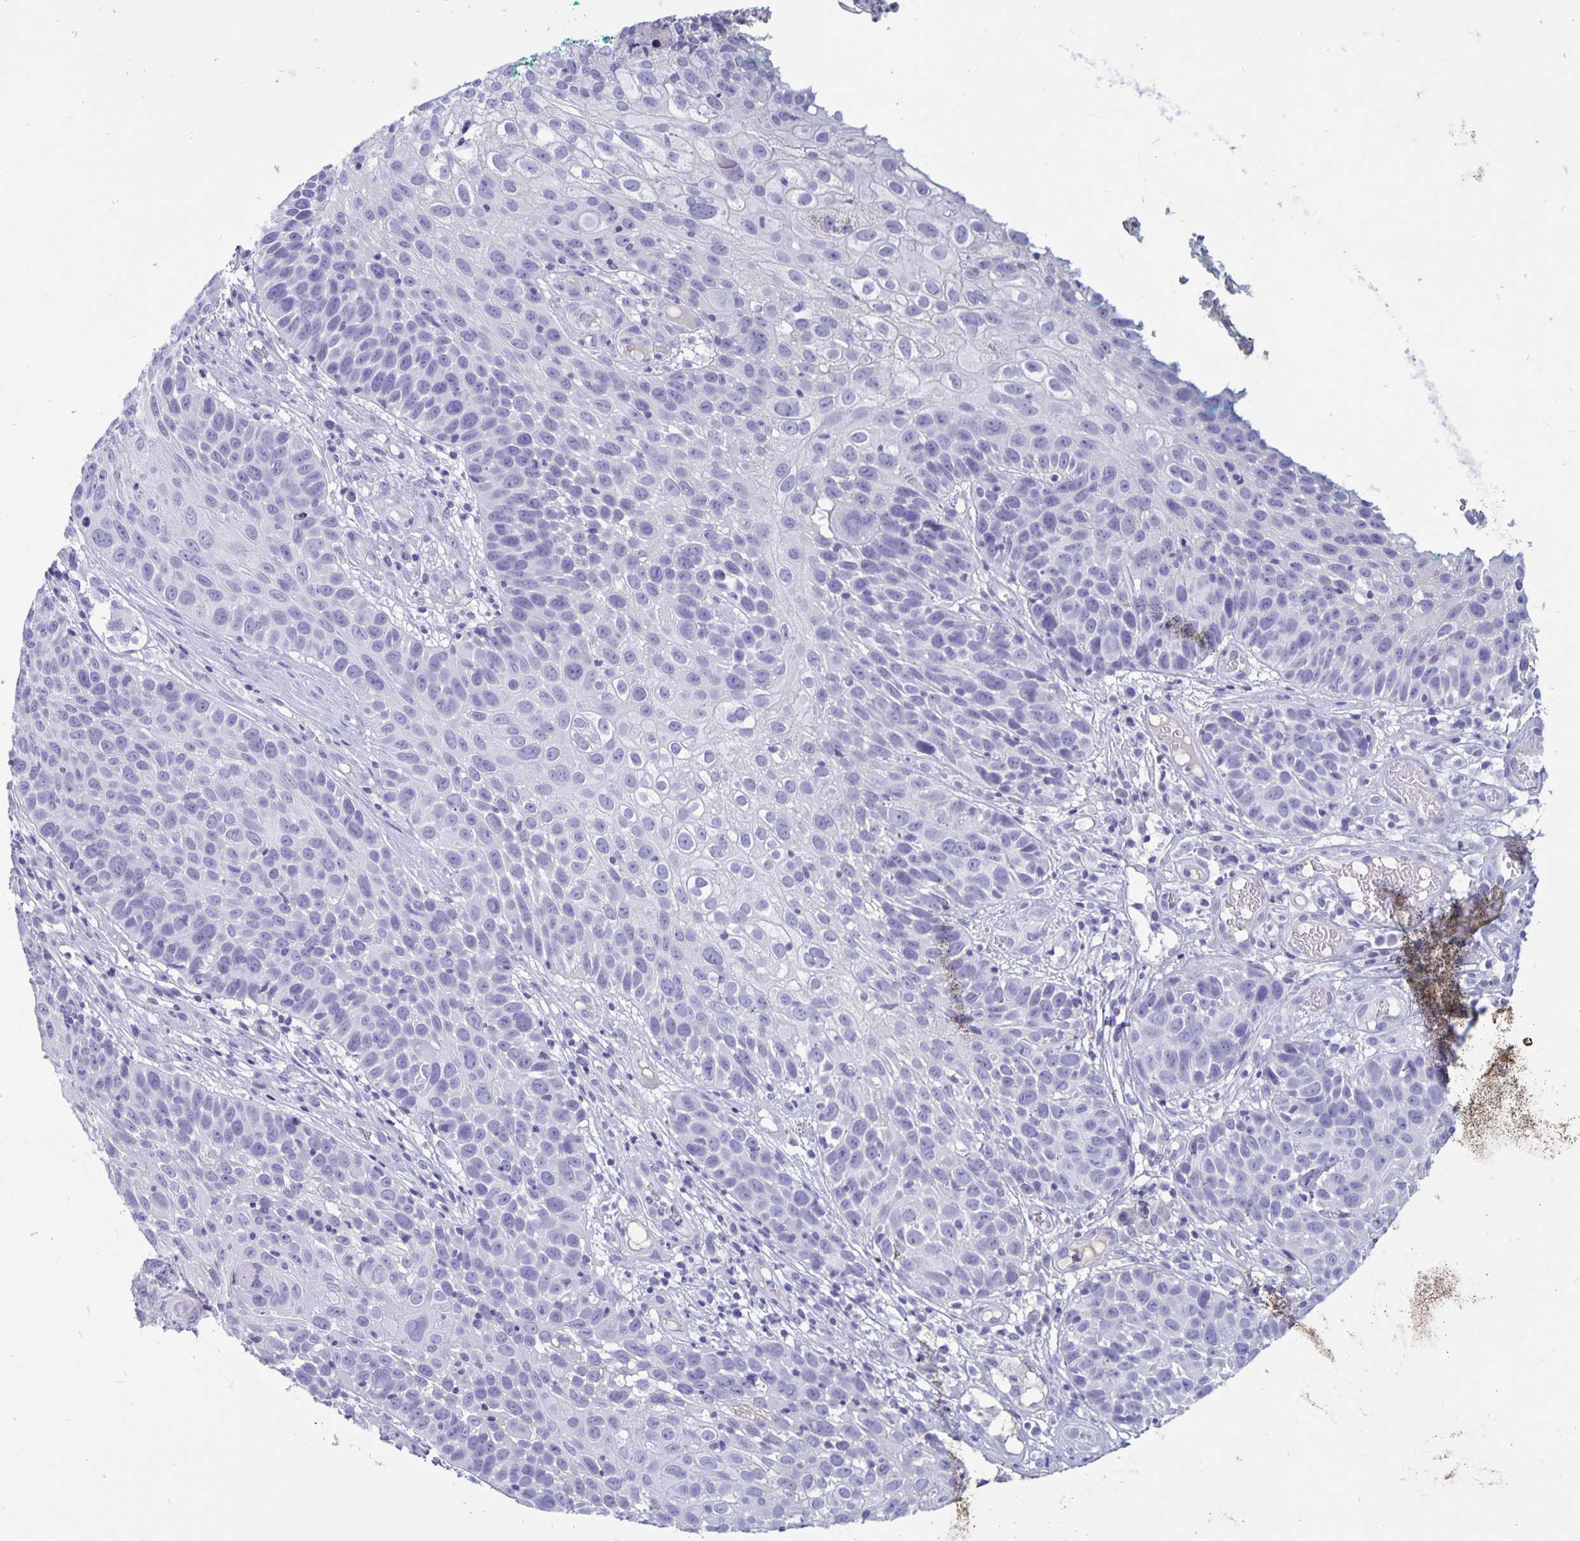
{"staining": {"intensity": "negative", "quantity": "none", "location": "none"}, "tissue": "skin cancer", "cell_type": "Tumor cells", "image_type": "cancer", "snomed": [{"axis": "morphology", "description": "Squamous cell carcinoma, NOS"}, {"axis": "topography", "description": "Skin"}], "caption": "Tumor cells are negative for protein expression in human squamous cell carcinoma (skin).", "gene": "BPIFA3", "patient": {"sex": "male", "age": 92}}